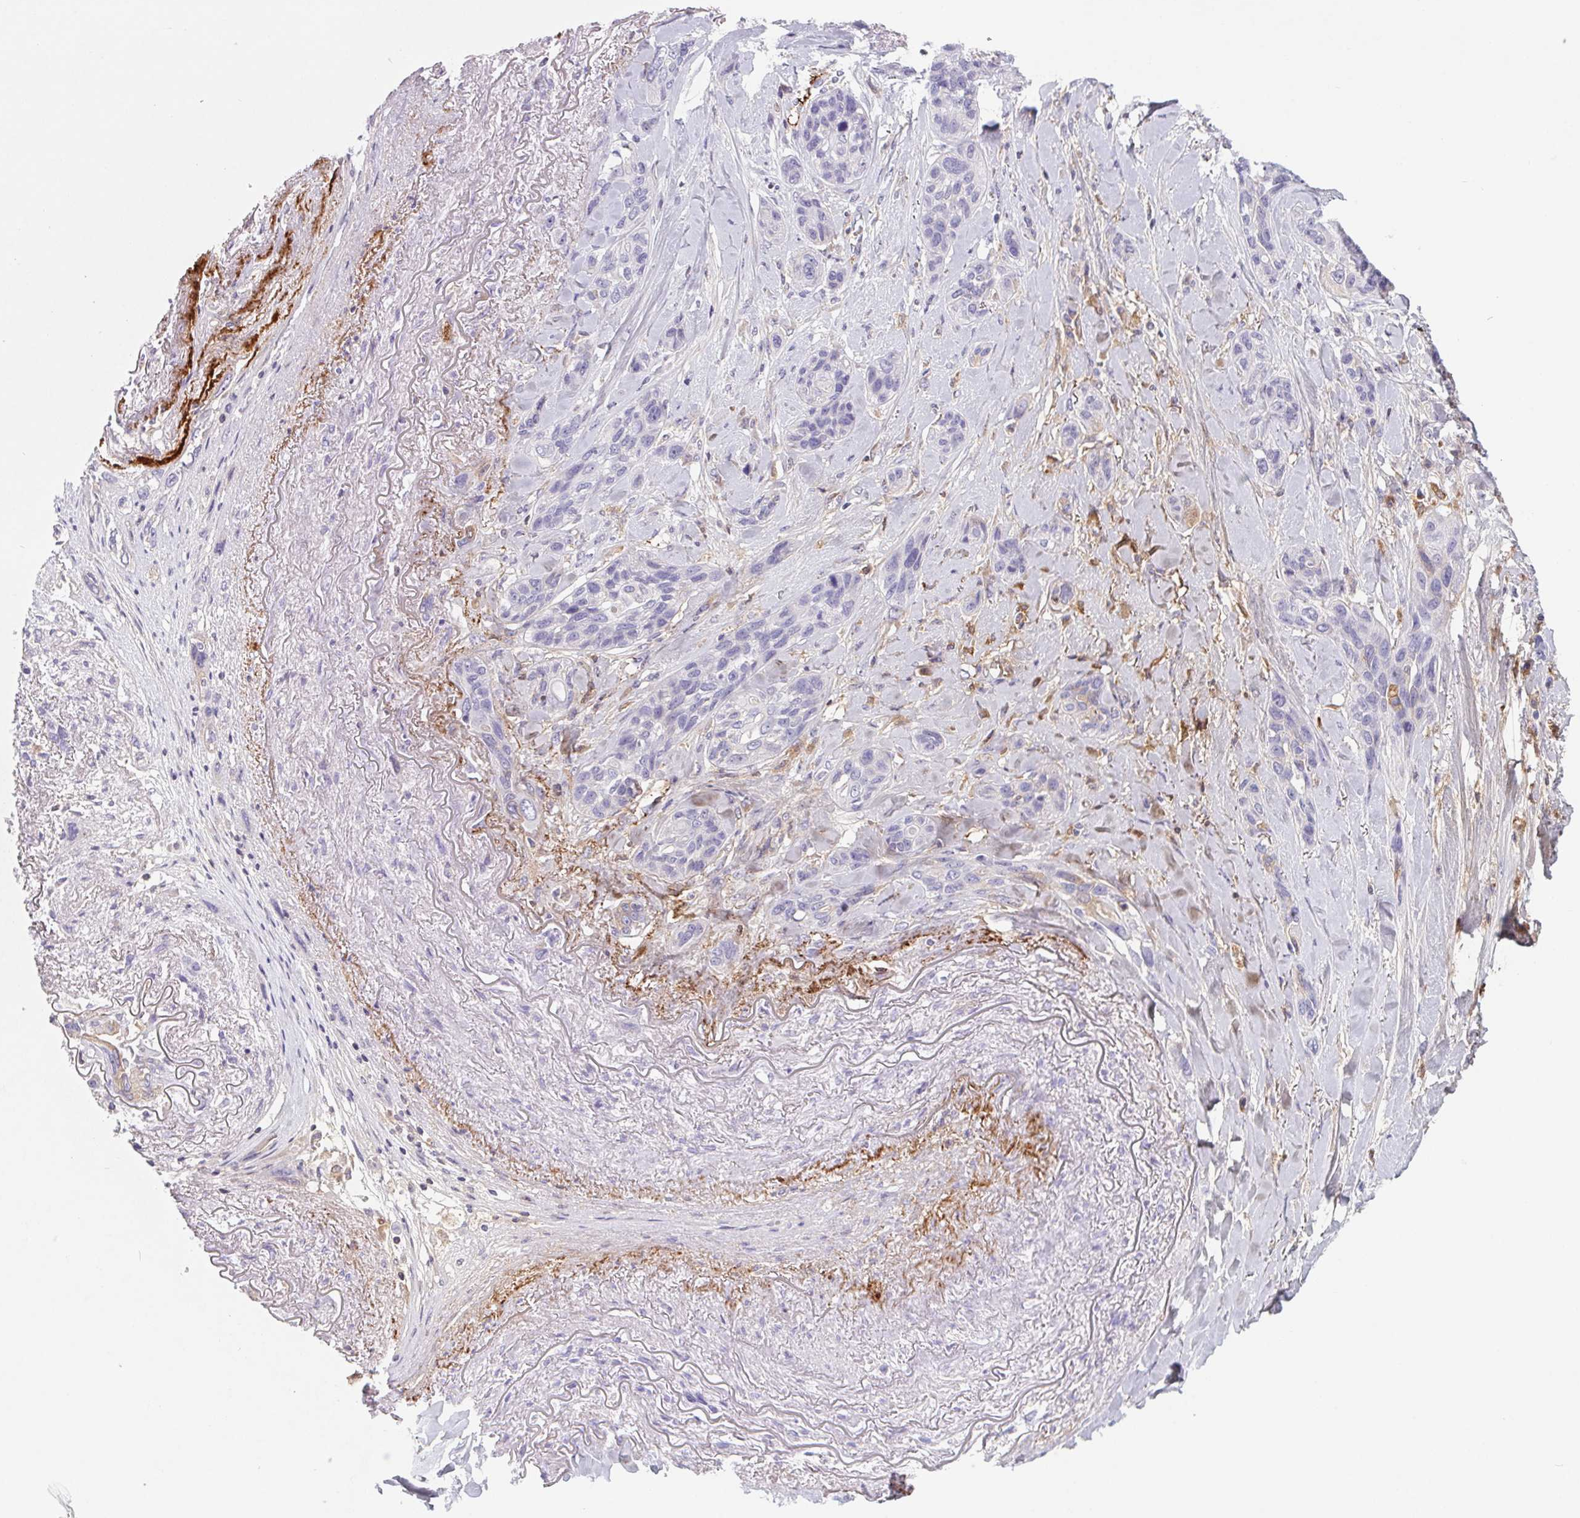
{"staining": {"intensity": "negative", "quantity": "none", "location": "none"}, "tissue": "lung cancer", "cell_type": "Tumor cells", "image_type": "cancer", "snomed": [{"axis": "morphology", "description": "Squamous cell carcinoma, NOS"}, {"axis": "topography", "description": "Lung"}], "caption": "Human squamous cell carcinoma (lung) stained for a protein using IHC displays no expression in tumor cells.", "gene": "LPA", "patient": {"sex": "female", "age": 70}}